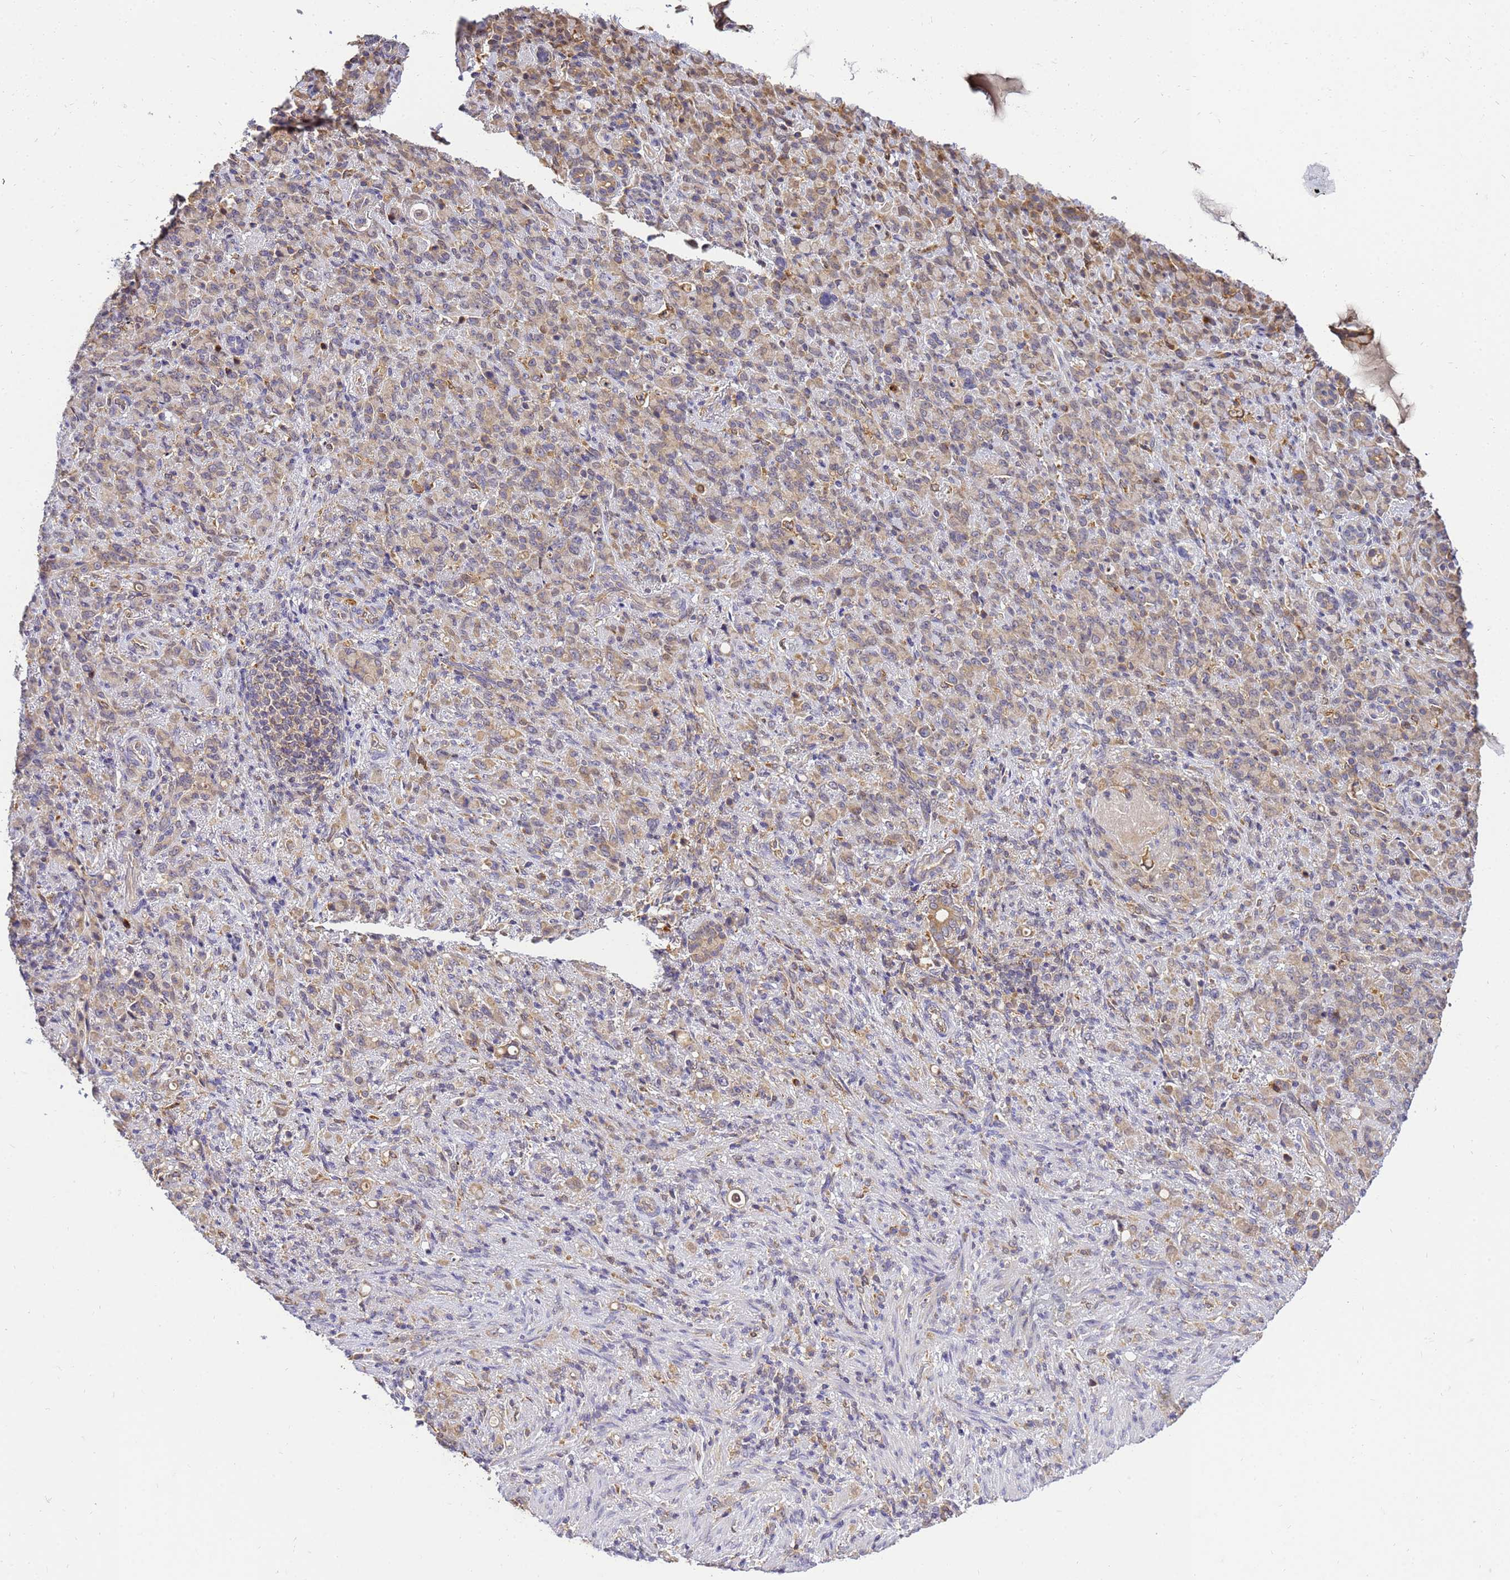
{"staining": {"intensity": "weak", "quantity": ">75%", "location": "cytoplasmic/membranous"}, "tissue": "stomach cancer", "cell_type": "Tumor cells", "image_type": "cancer", "snomed": [{"axis": "morphology", "description": "Adenocarcinoma, NOS"}, {"axis": "topography", "description": "Stomach"}], "caption": "About >75% of tumor cells in stomach cancer demonstrate weak cytoplasmic/membranous protein expression as visualized by brown immunohistochemical staining.", "gene": "ADPGK", "patient": {"sex": "female", "age": 79}}